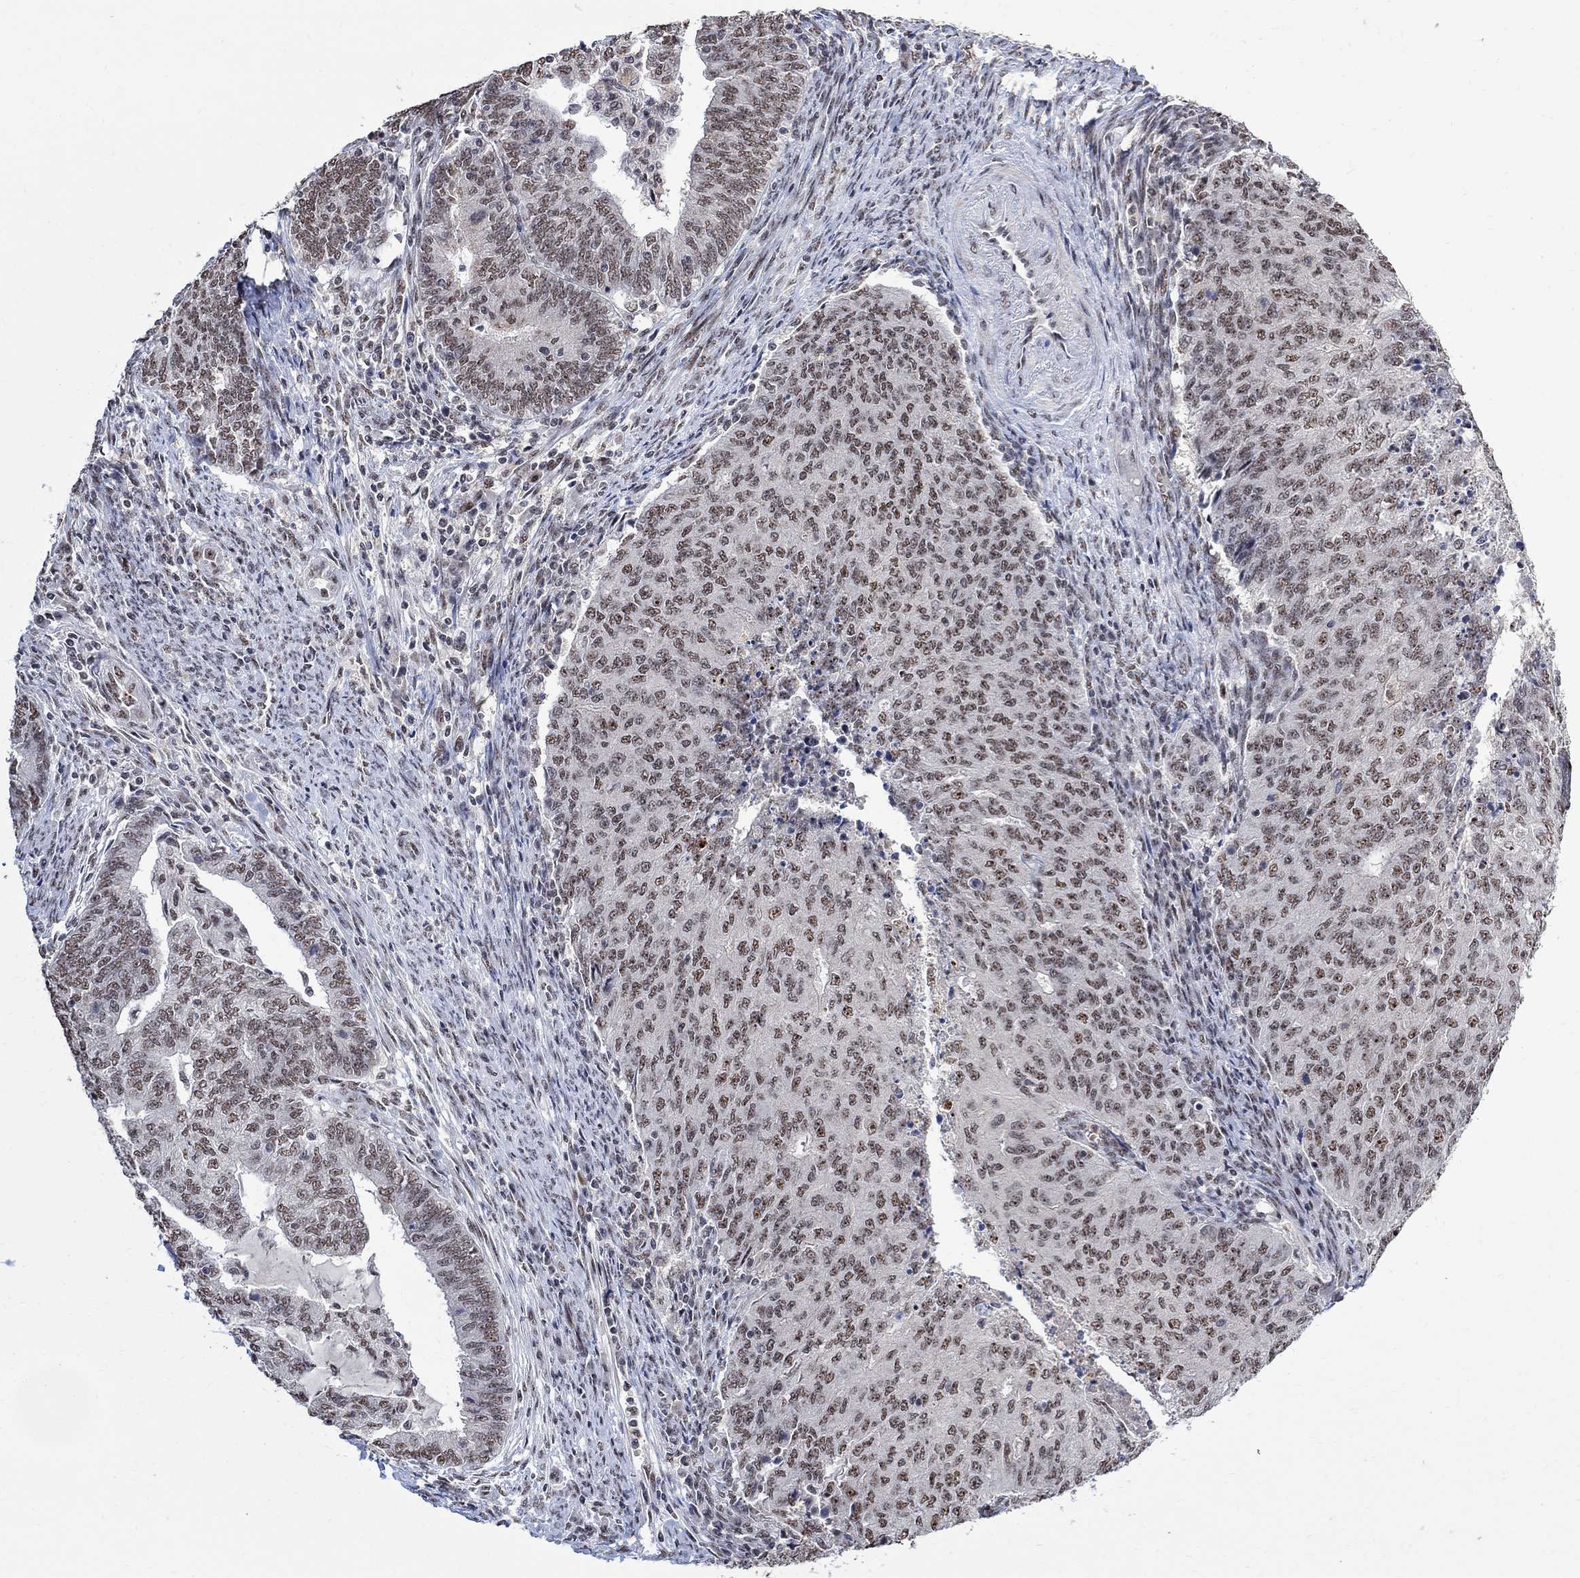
{"staining": {"intensity": "weak", "quantity": ">75%", "location": "nuclear"}, "tissue": "endometrial cancer", "cell_type": "Tumor cells", "image_type": "cancer", "snomed": [{"axis": "morphology", "description": "Adenocarcinoma, NOS"}, {"axis": "topography", "description": "Endometrium"}], "caption": "Protein expression analysis of human adenocarcinoma (endometrial) reveals weak nuclear expression in approximately >75% of tumor cells.", "gene": "E4F1", "patient": {"sex": "female", "age": 82}}